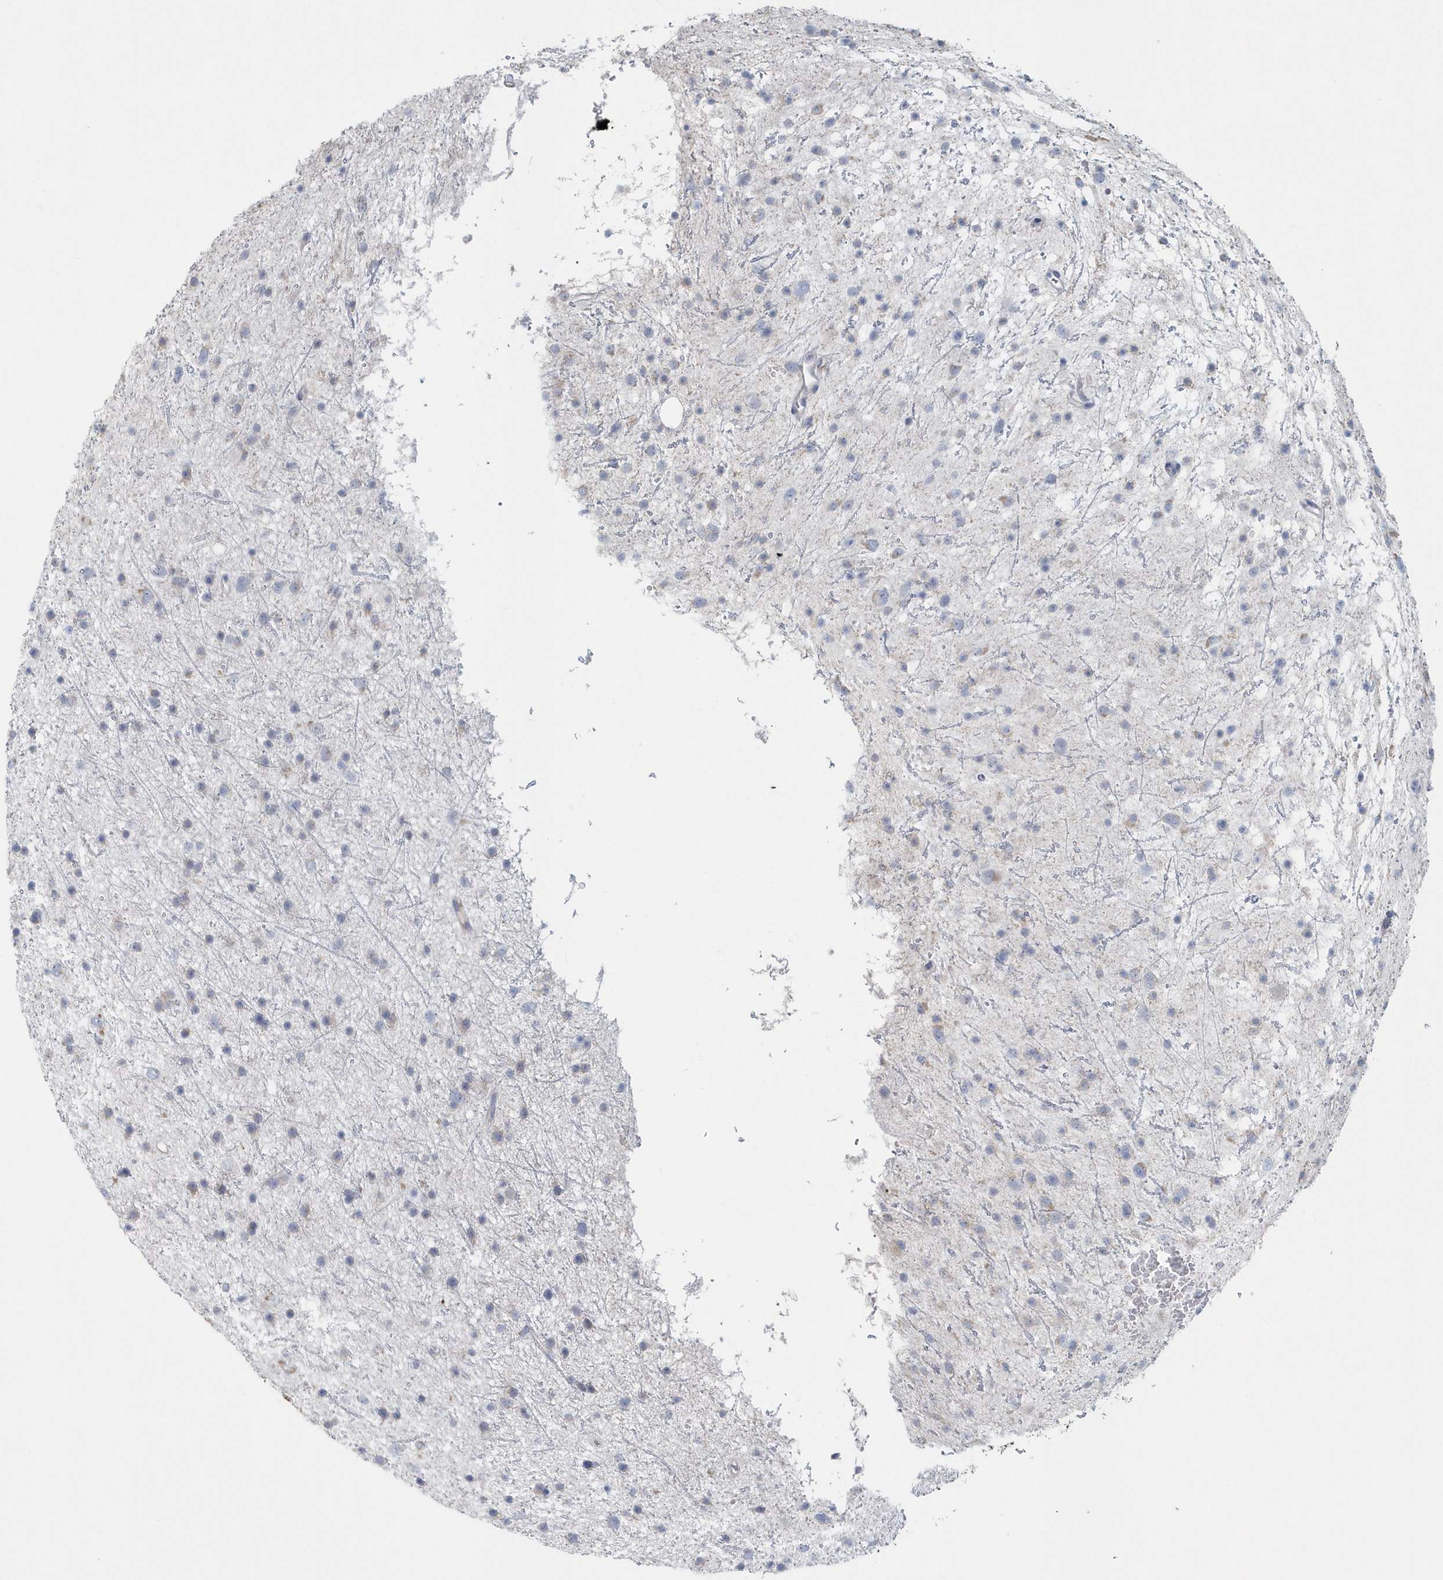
{"staining": {"intensity": "negative", "quantity": "none", "location": "none"}, "tissue": "glioma", "cell_type": "Tumor cells", "image_type": "cancer", "snomed": [{"axis": "morphology", "description": "Glioma, malignant, Low grade"}, {"axis": "topography", "description": "Cerebral cortex"}], "caption": "IHC photomicrograph of malignant glioma (low-grade) stained for a protein (brown), which demonstrates no positivity in tumor cells.", "gene": "SPATA18", "patient": {"sex": "female", "age": 39}}